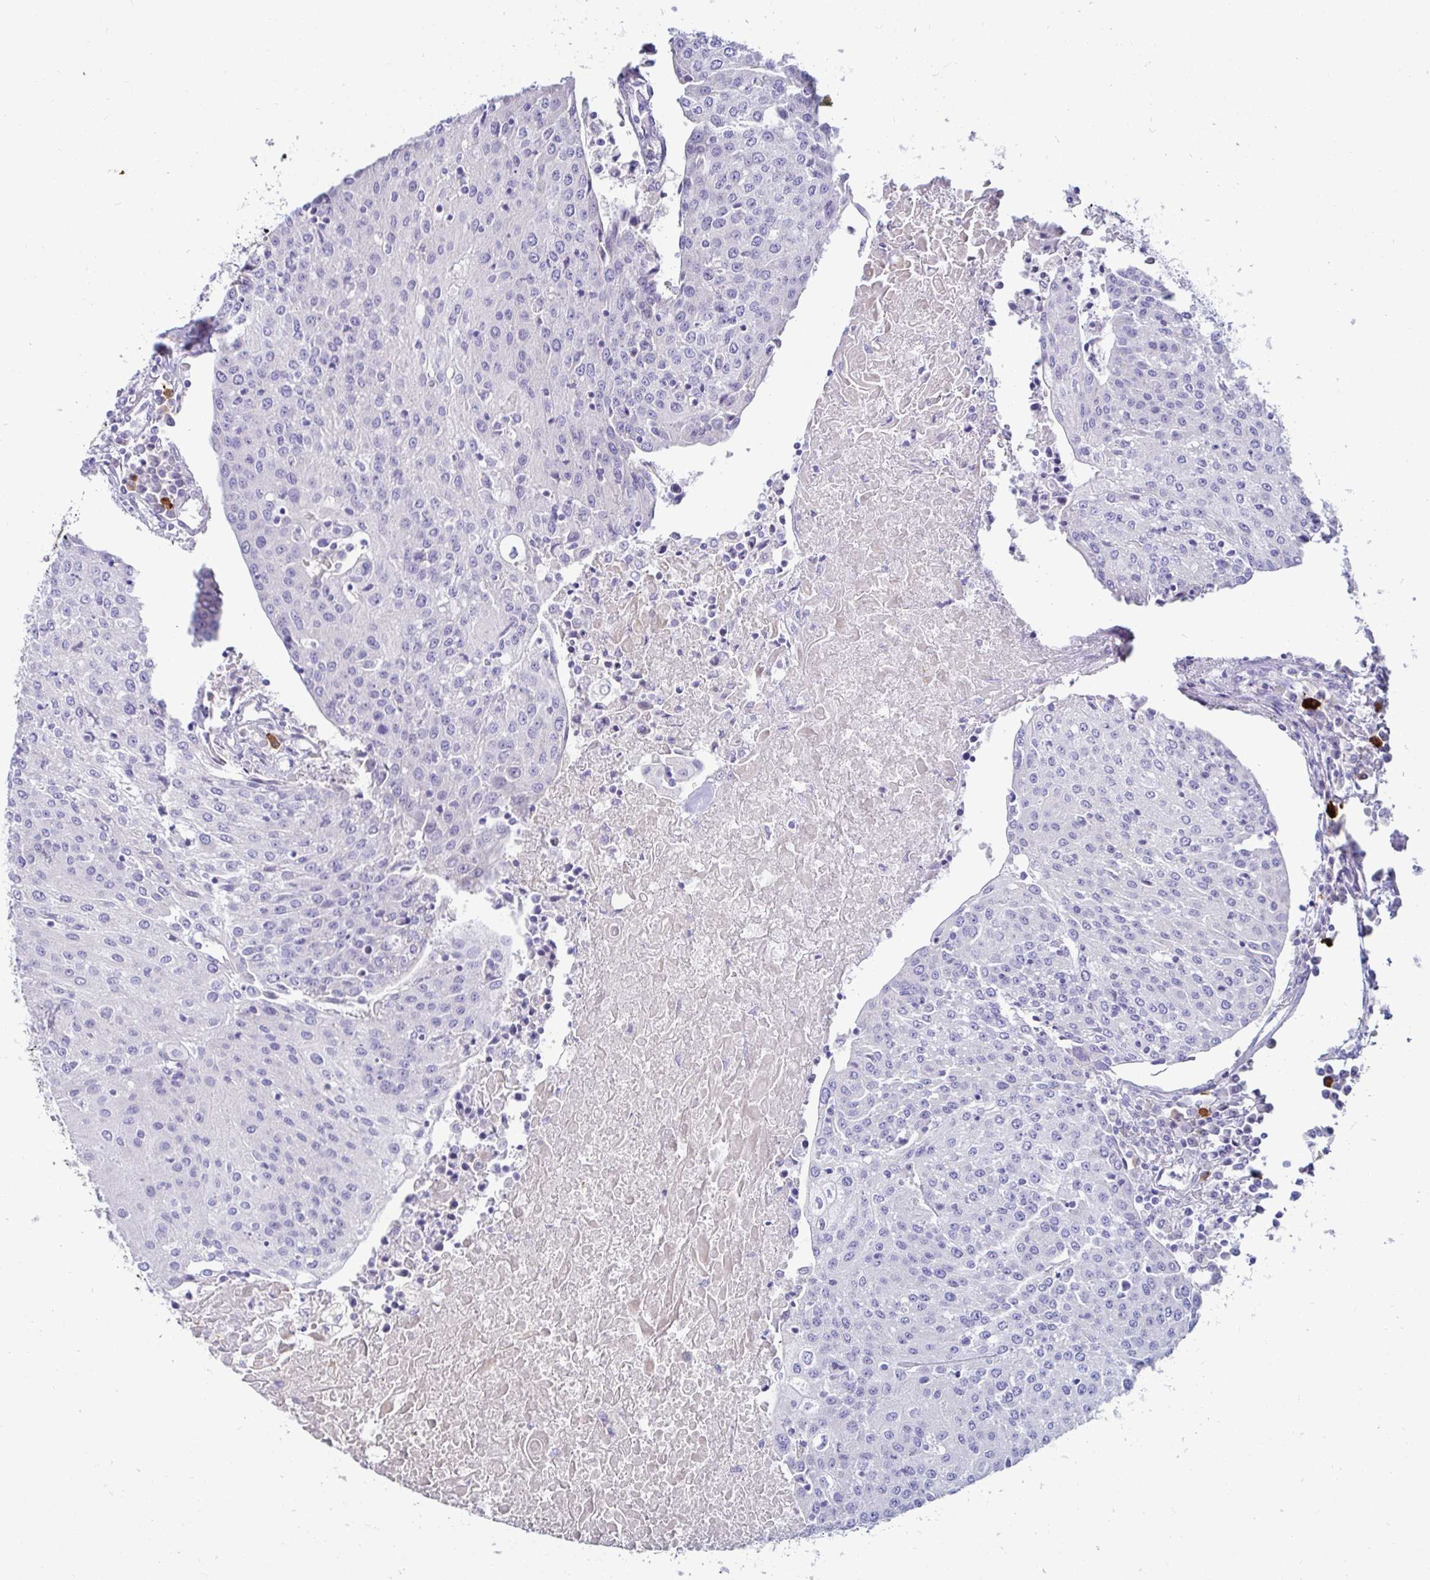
{"staining": {"intensity": "negative", "quantity": "none", "location": "none"}, "tissue": "urothelial cancer", "cell_type": "Tumor cells", "image_type": "cancer", "snomed": [{"axis": "morphology", "description": "Urothelial carcinoma, High grade"}, {"axis": "topography", "description": "Urinary bladder"}], "caption": "High magnification brightfield microscopy of urothelial cancer stained with DAB (brown) and counterstained with hematoxylin (blue): tumor cells show no significant staining.", "gene": "C4orf17", "patient": {"sex": "female", "age": 85}}